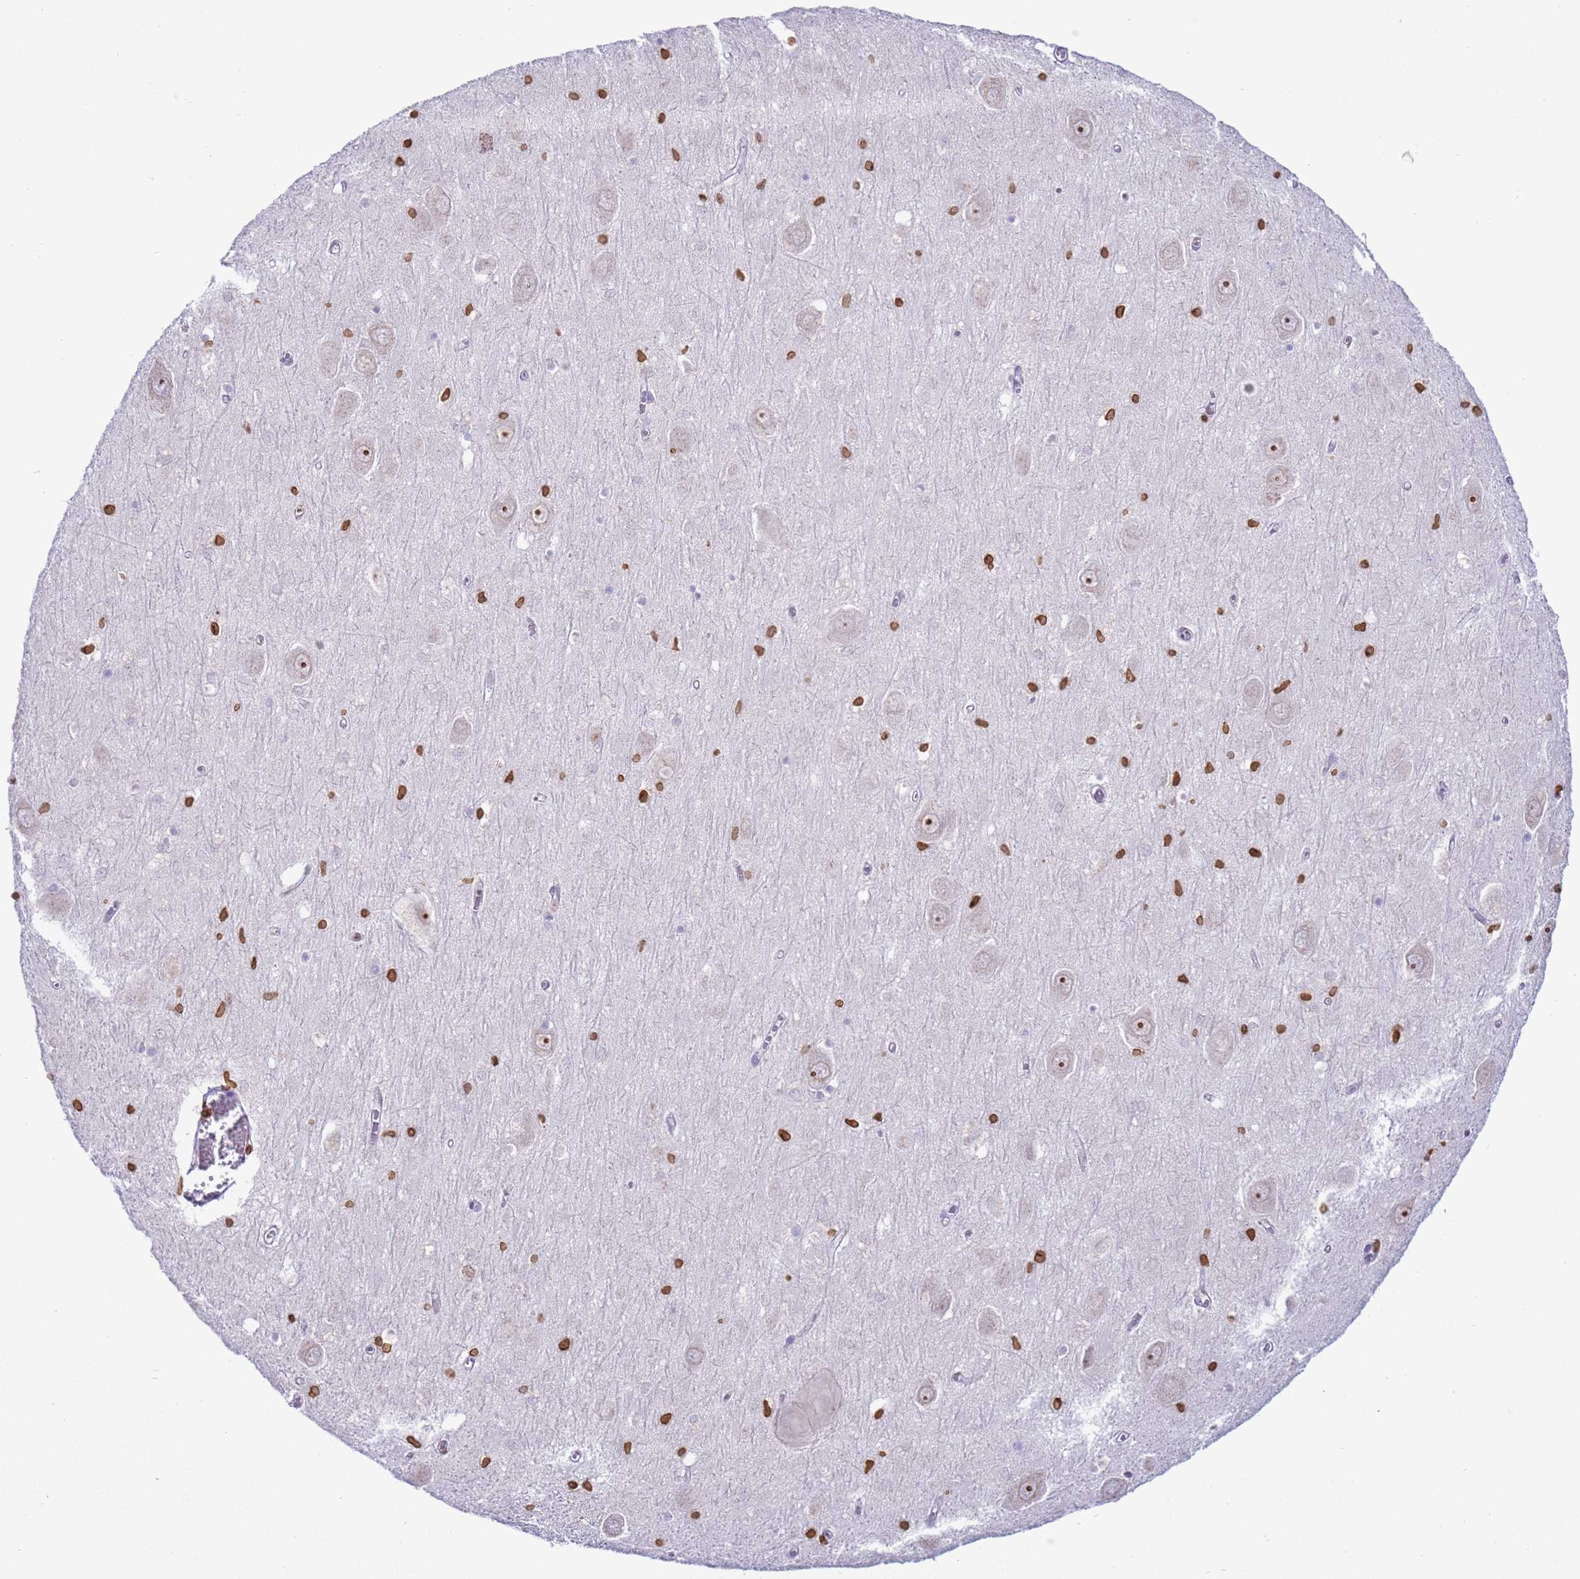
{"staining": {"intensity": "moderate", "quantity": "<25%", "location": "cytoplasmic/membranous,nuclear"}, "tissue": "hippocampus", "cell_type": "Glial cells", "image_type": "normal", "snomed": [{"axis": "morphology", "description": "Normal tissue, NOS"}, {"axis": "topography", "description": "Hippocampus"}], "caption": "Brown immunohistochemical staining in benign human hippocampus exhibits moderate cytoplasmic/membranous,nuclear staining in about <25% of glial cells. (DAB (3,3'-diaminobenzidine) IHC, brown staining for protein, blue staining for nuclei).", "gene": "DHX37", "patient": {"sex": "male", "age": 70}}